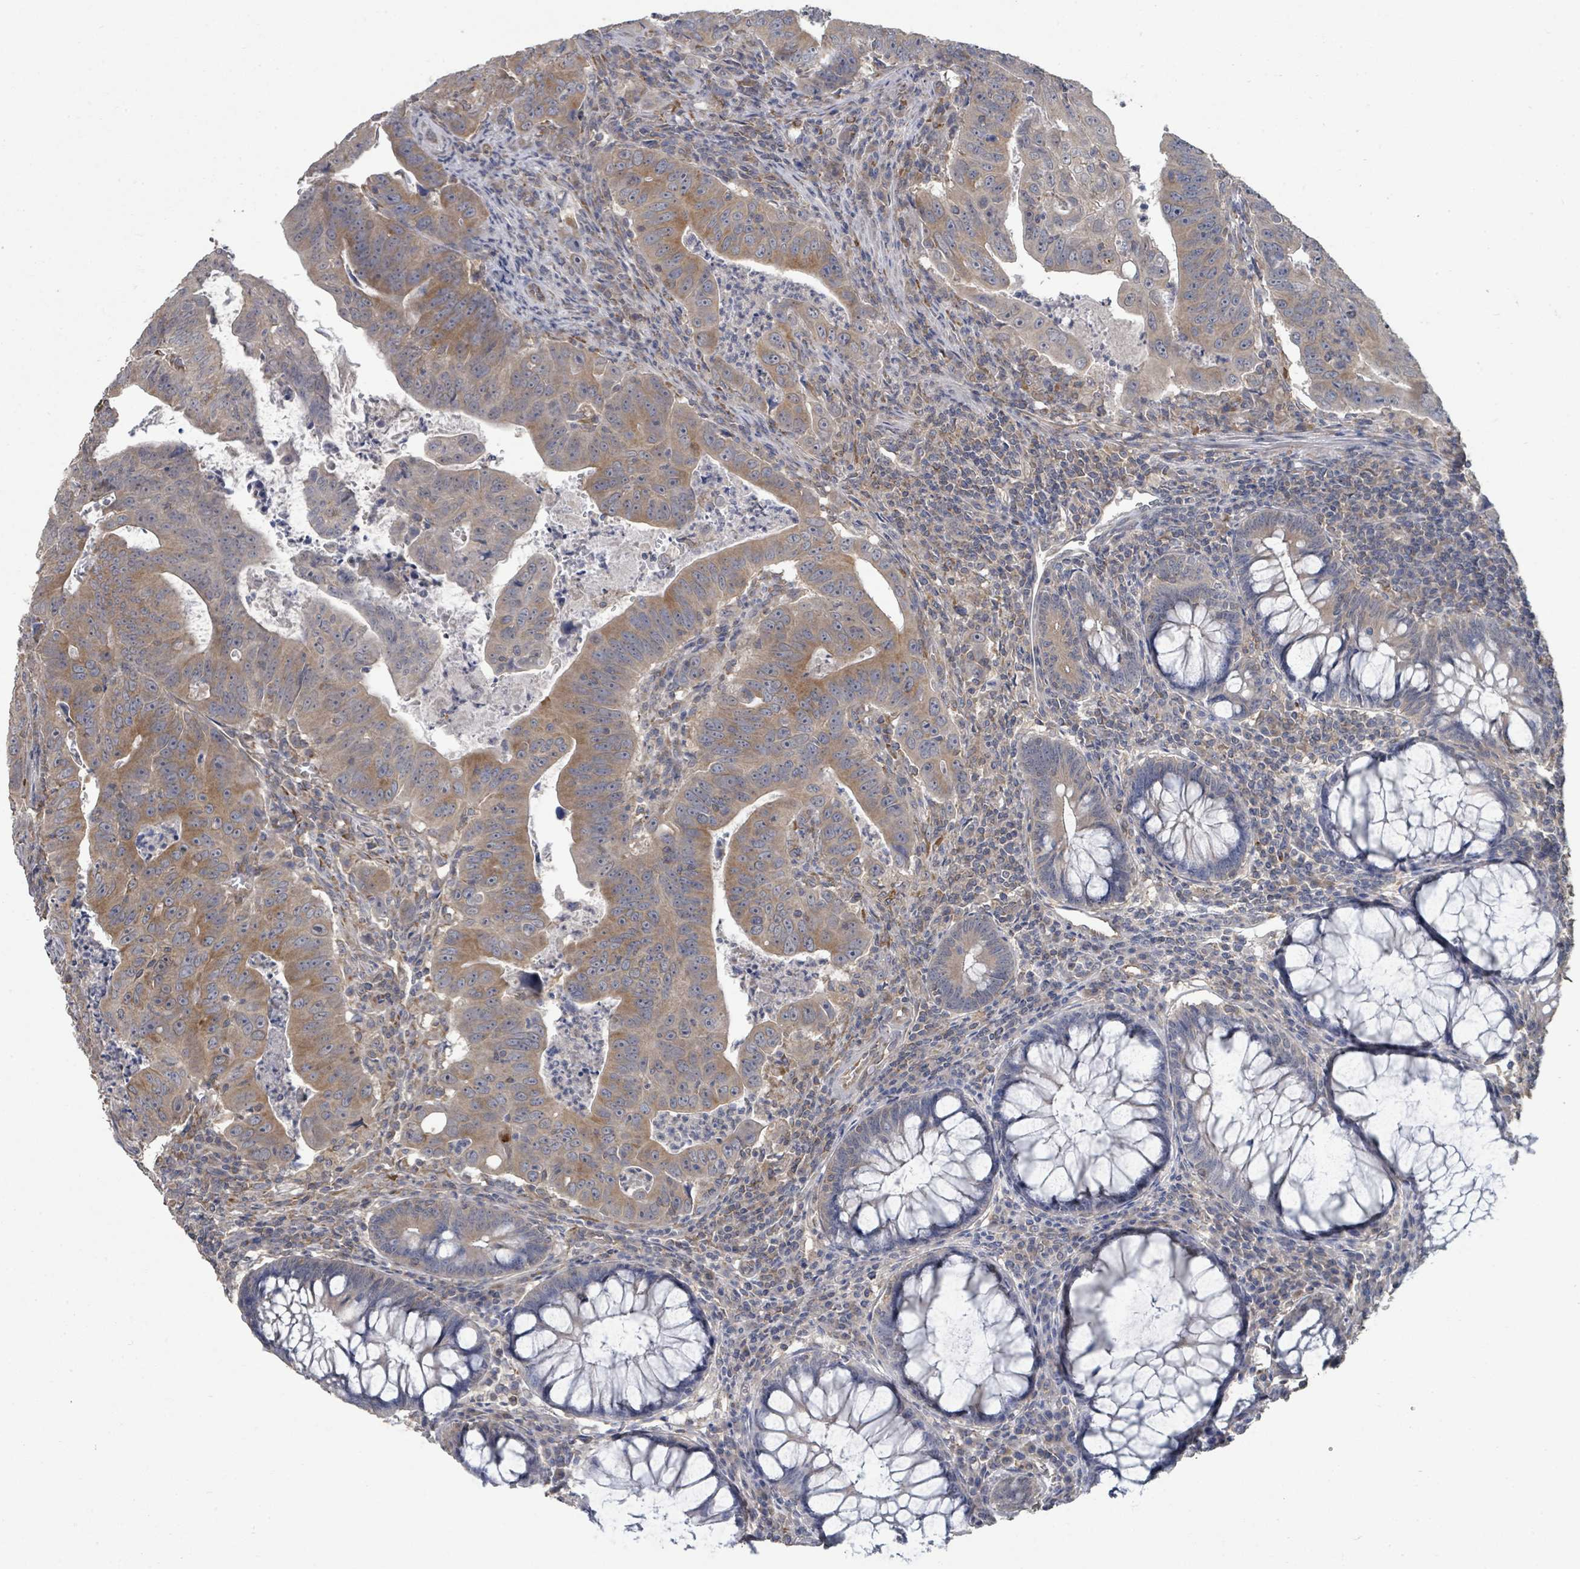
{"staining": {"intensity": "moderate", "quantity": ">75%", "location": "cytoplasmic/membranous"}, "tissue": "colorectal cancer", "cell_type": "Tumor cells", "image_type": "cancer", "snomed": [{"axis": "morphology", "description": "Adenocarcinoma, NOS"}, {"axis": "topography", "description": "Rectum"}], "caption": "About >75% of tumor cells in human colorectal cancer (adenocarcinoma) display moderate cytoplasmic/membranous protein positivity as visualized by brown immunohistochemical staining.", "gene": "SLC9A7", "patient": {"sex": "male", "age": 69}}